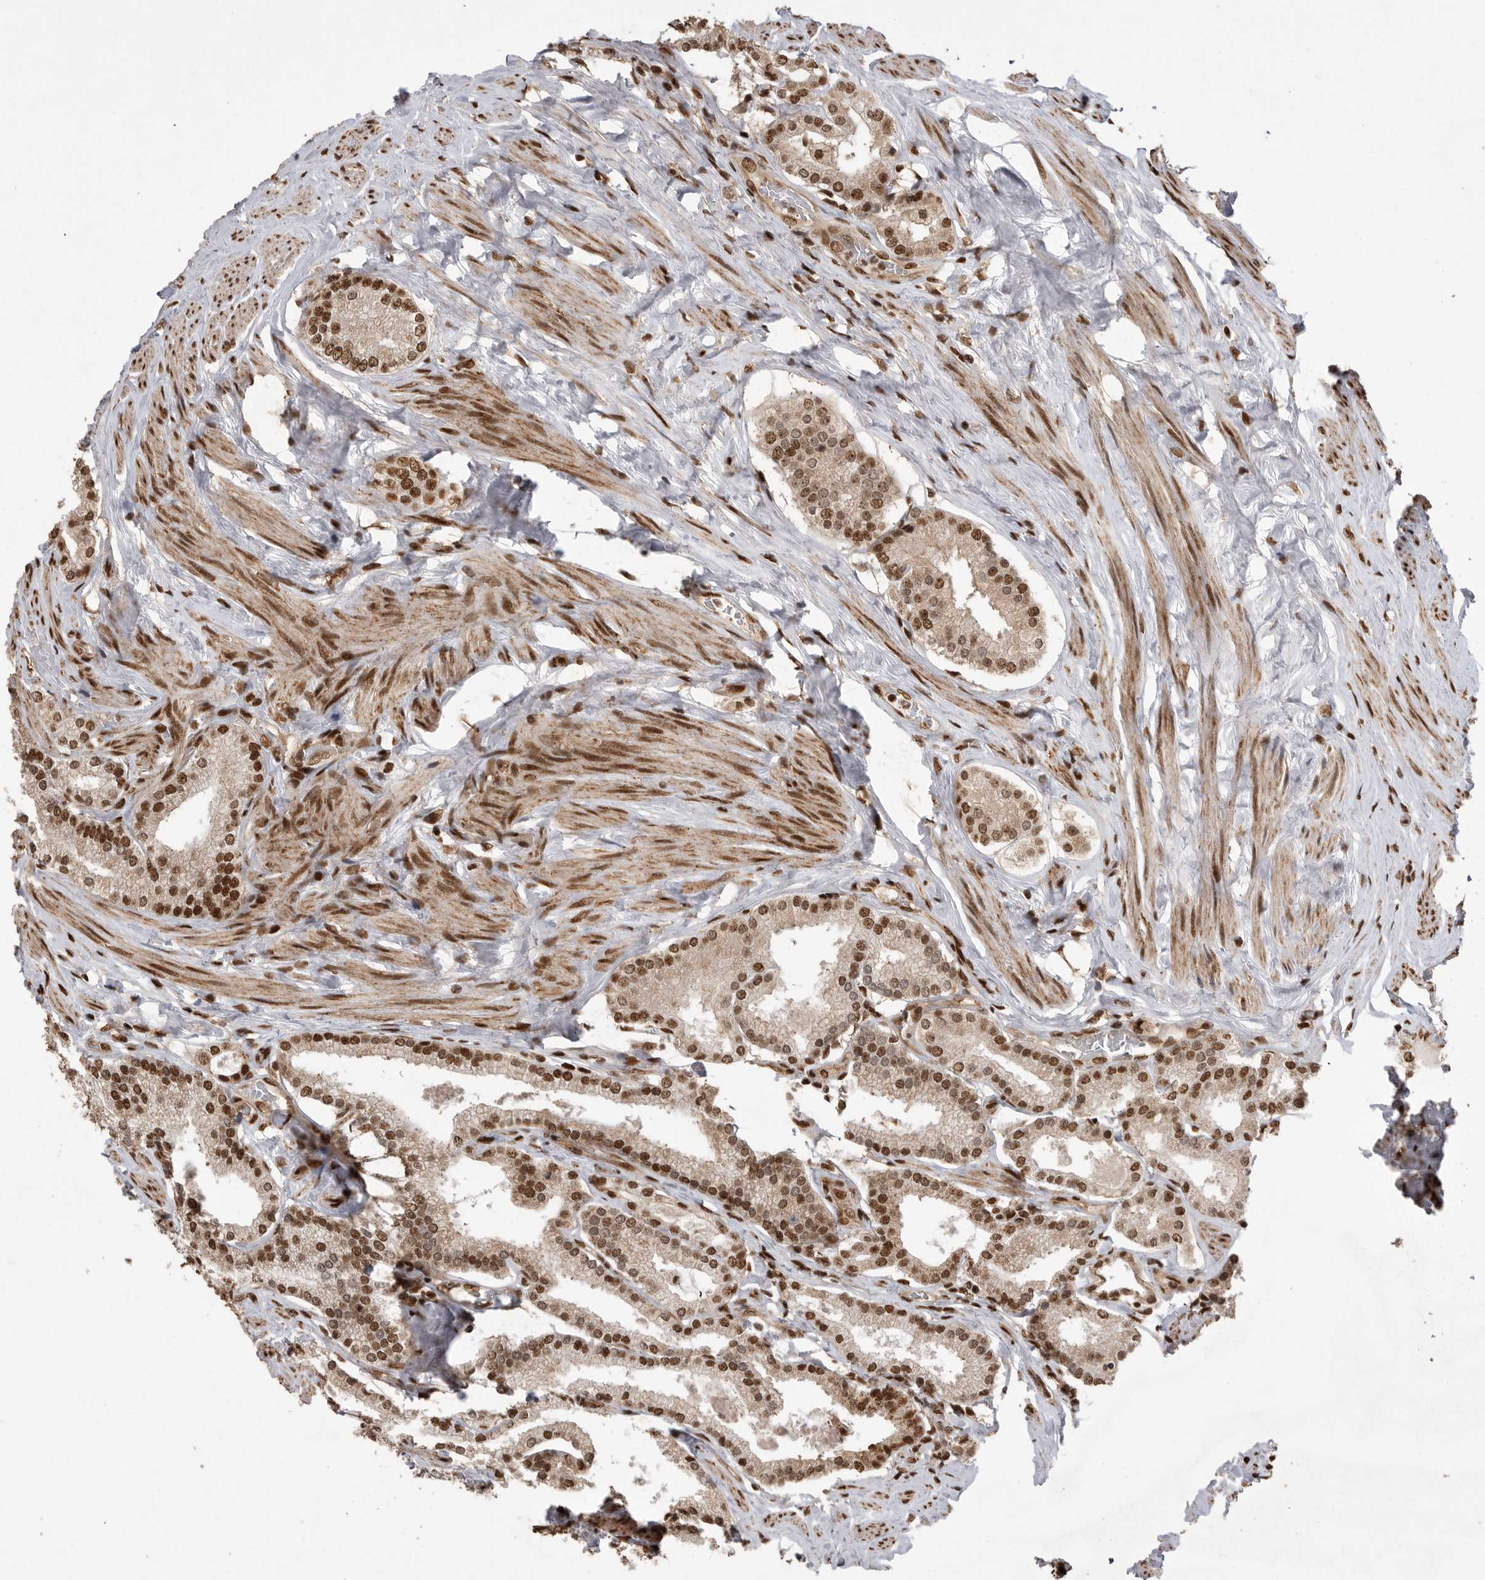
{"staining": {"intensity": "moderate", "quantity": ">75%", "location": "nuclear"}, "tissue": "prostate cancer", "cell_type": "Tumor cells", "image_type": "cancer", "snomed": [{"axis": "morphology", "description": "Adenocarcinoma, Low grade"}, {"axis": "topography", "description": "Prostate"}], "caption": "Immunohistochemistry (IHC) image of neoplastic tissue: prostate cancer (adenocarcinoma (low-grade)) stained using immunohistochemistry (IHC) shows medium levels of moderate protein expression localized specifically in the nuclear of tumor cells, appearing as a nuclear brown color.", "gene": "PPP1R8", "patient": {"sex": "male", "age": 71}}